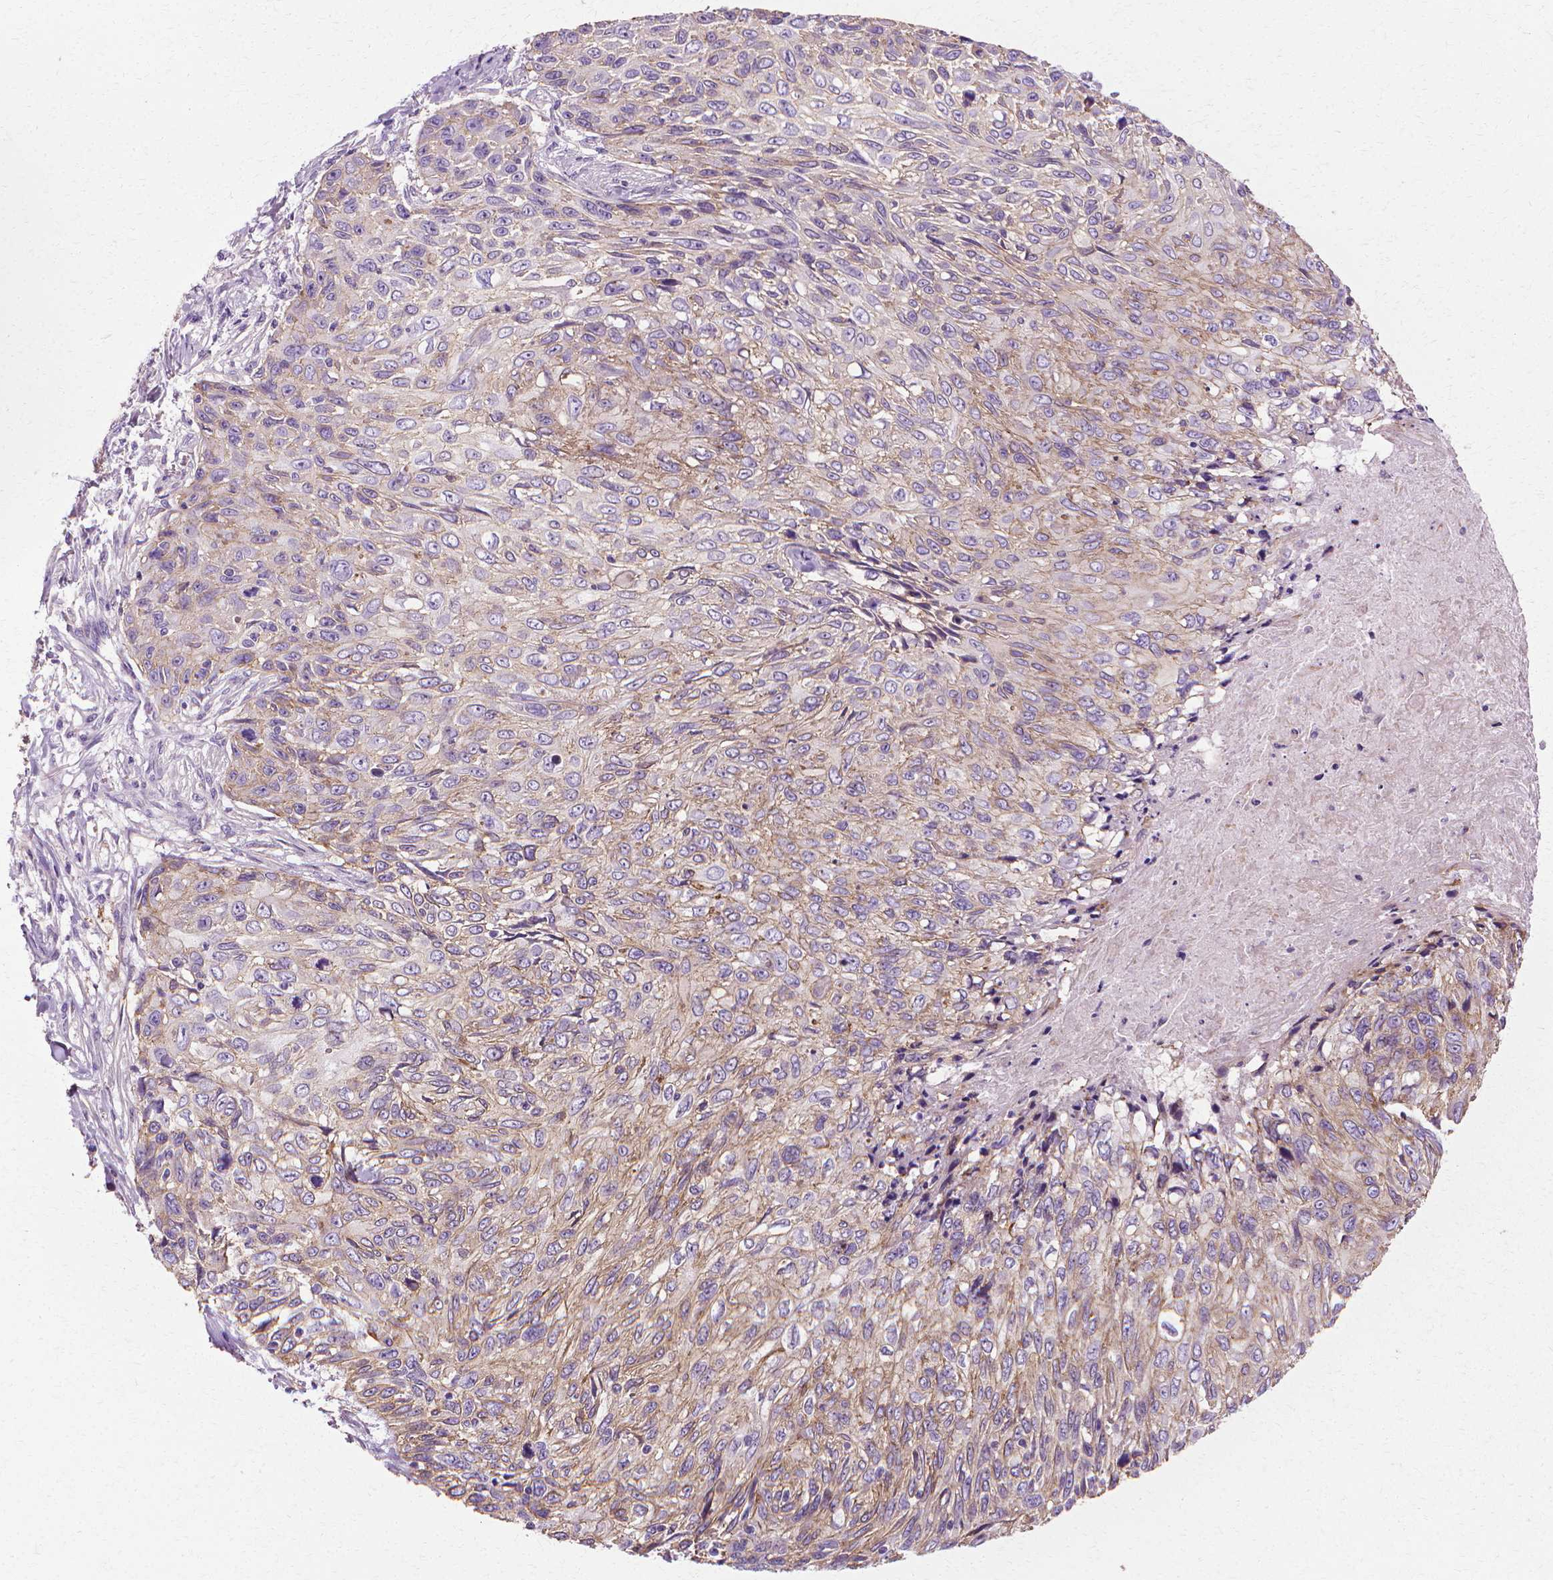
{"staining": {"intensity": "weak", "quantity": "<25%", "location": "cytoplasmic/membranous"}, "tissue": "skin cancer", "cell_type": "Tumor cells", "image_type": "cancer", "snomed": [{"axis": "morphology", "description": "Squamous cell carcinoma, NOS"}, {"axis": "topography", "description": "Skin"}], "caption": "IHC histopathology image of neoplastic tissue: squamous cell carcinoma (skin) stained with DAB (3,3'-diaminobenzidine) reveals no significant protein positivity in tumor cells.", "gene": "CFAP157", "patient": {"sex": "male", "age": 92}}